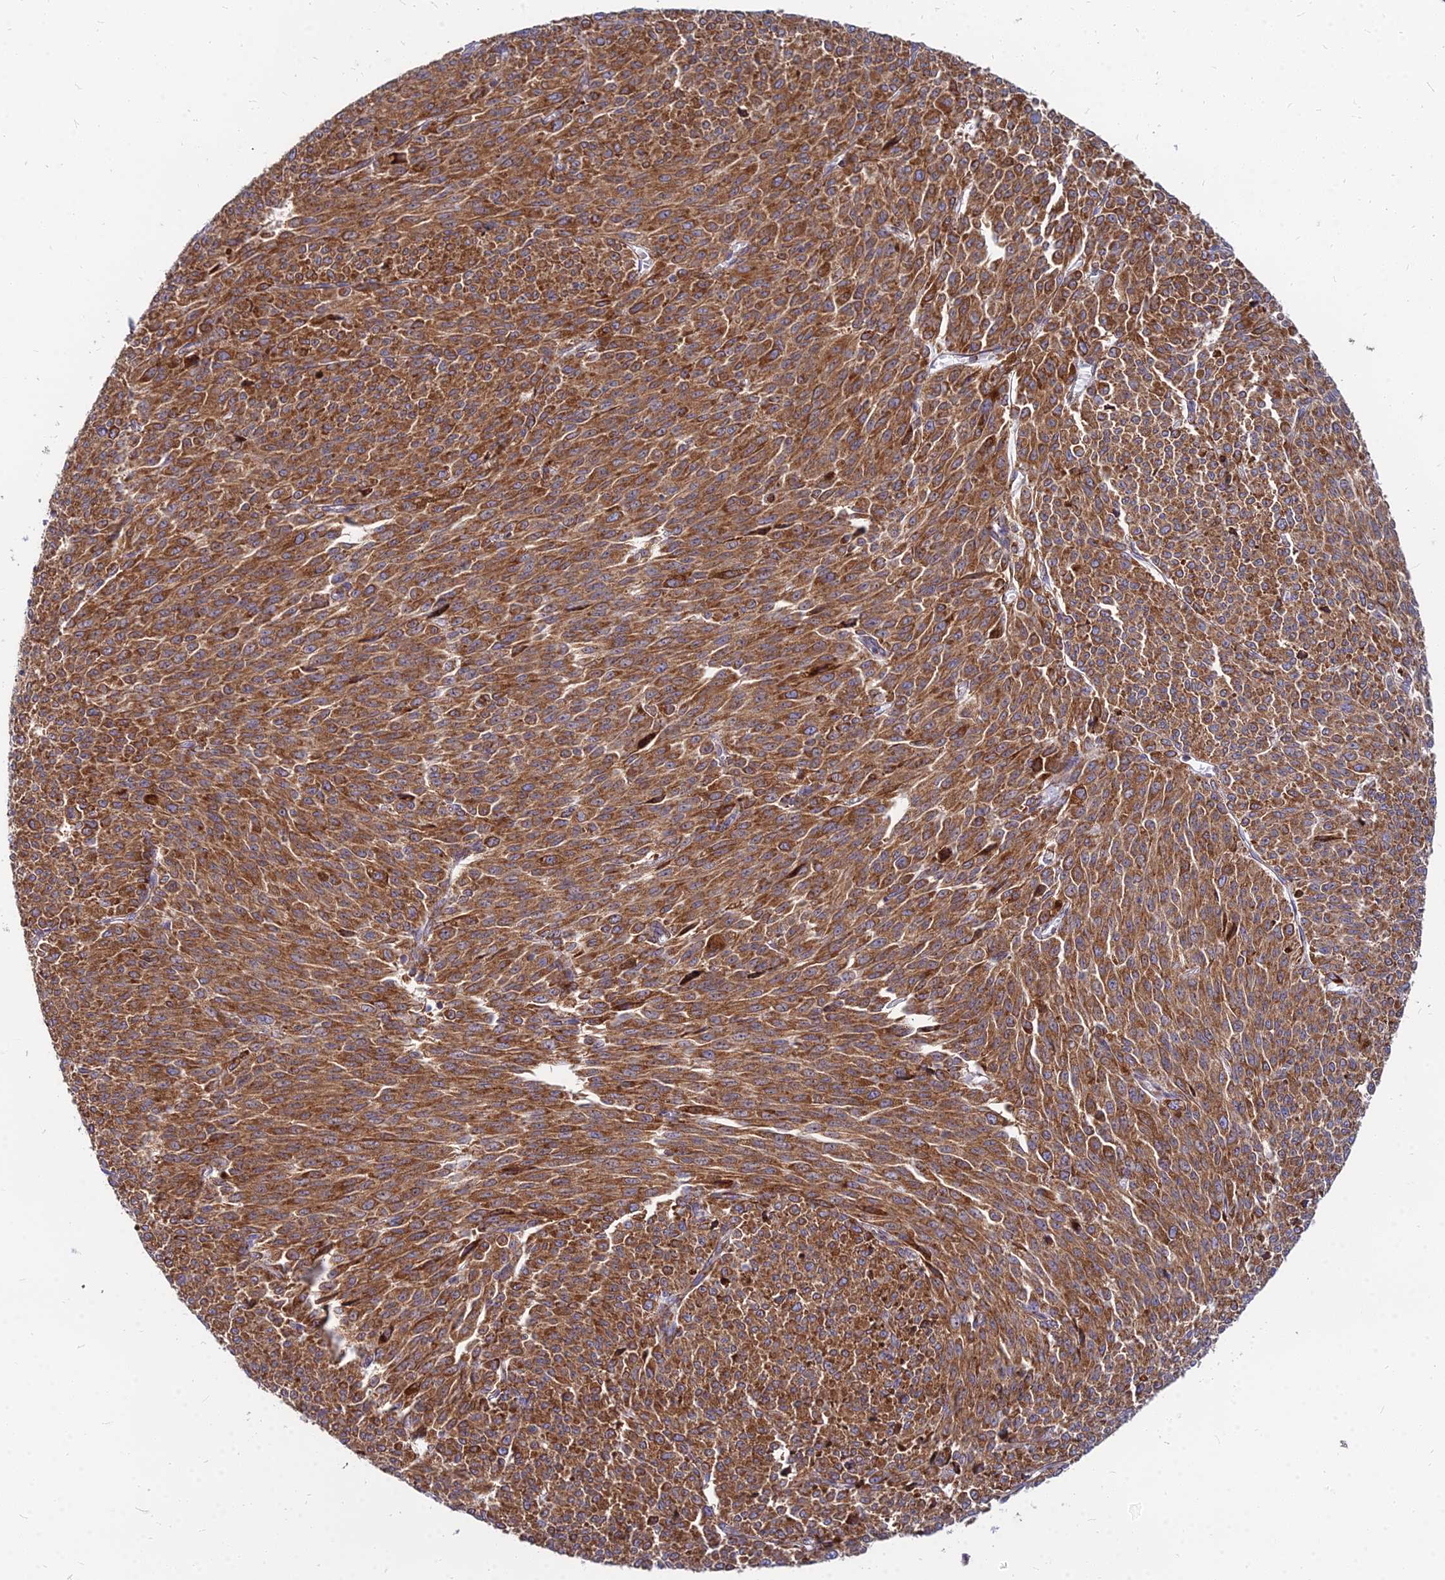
{"staining": {"intensity": "moderate", "quantity": ">75%", "location": "cytoplasmic/membranous"}, "tissue": "melanoma", "cell_type": "Tumor cells", "image_type": "cancer", "snomed": [{"axis": "morphology", "description": "Malignant melanoma, NOS"}, {"axis": "topography", "description": "Skin"}], "caption": "Immunohistochemistry photomicrograph of melanoma stained for a protein (brown), which shows medium levels of moderate cytoplasmic/membranous expression in approximately >75% of tumor cells.", "gene": "CCT6B", "patient": {"sex": "female", "age": 52}}